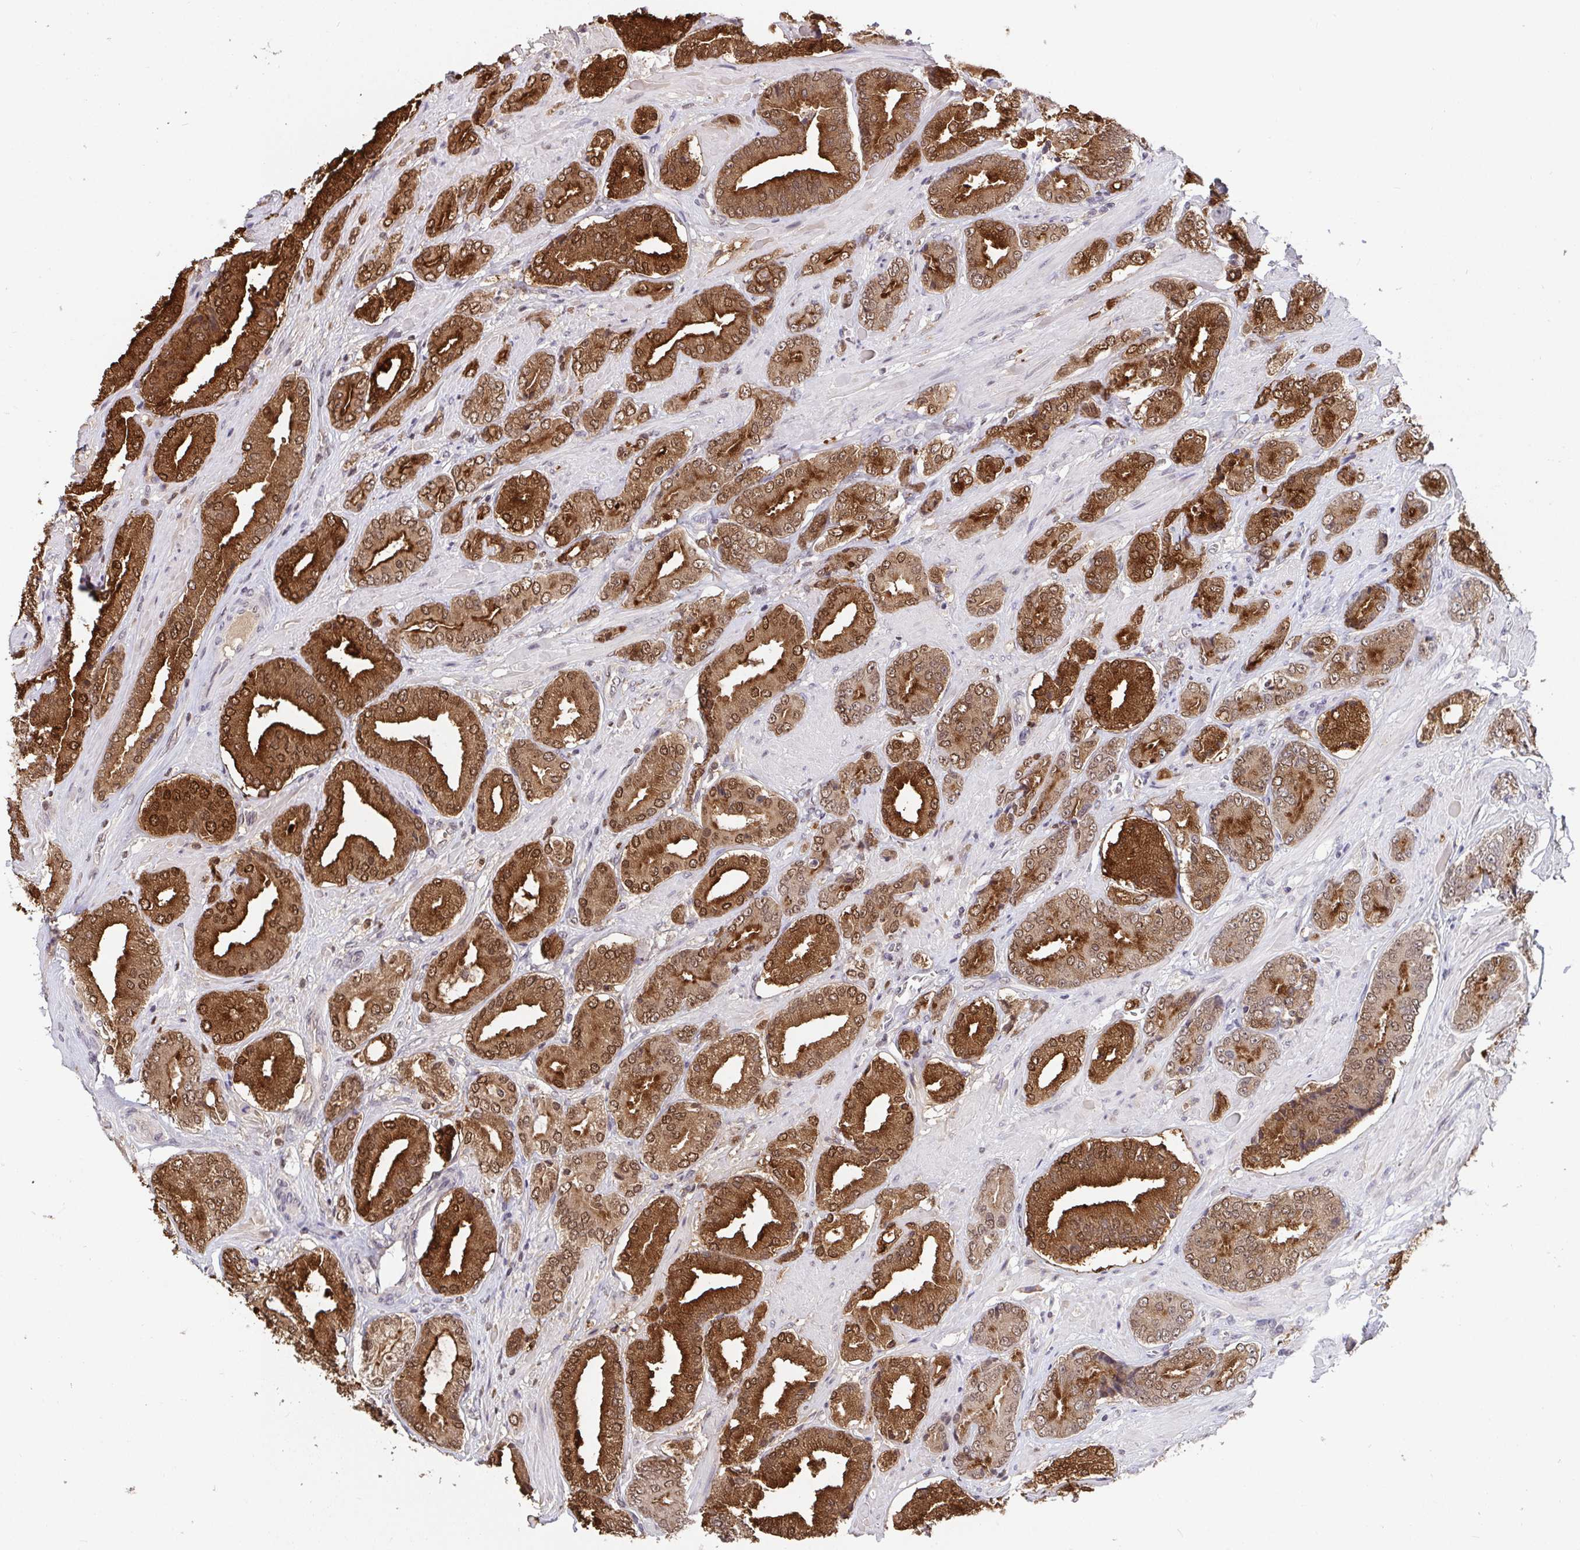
{"staining": {"intensity": "strong", "quantity": ">75%", "location": "cytoplasmic/membranous,nuclear"}, "tissue": "prostate cancer", "cell_type": "Tumor cells", "image_type": "cancer", "snomed": [{"axis": "morphology", "description": "Adenocarcinoma, High grade"}, {"axis": "topography", "description": "Prostate"}], "caption": "A brown stain highlights strong cytoplasmic/membranous and nuclear staining of a protein in human prostate cancer tumor cells. The protein is shown in brown color, while the nuclei are stained blue.", "gene": "WDR72", "patient": {"sex": "male", "age": 56}}